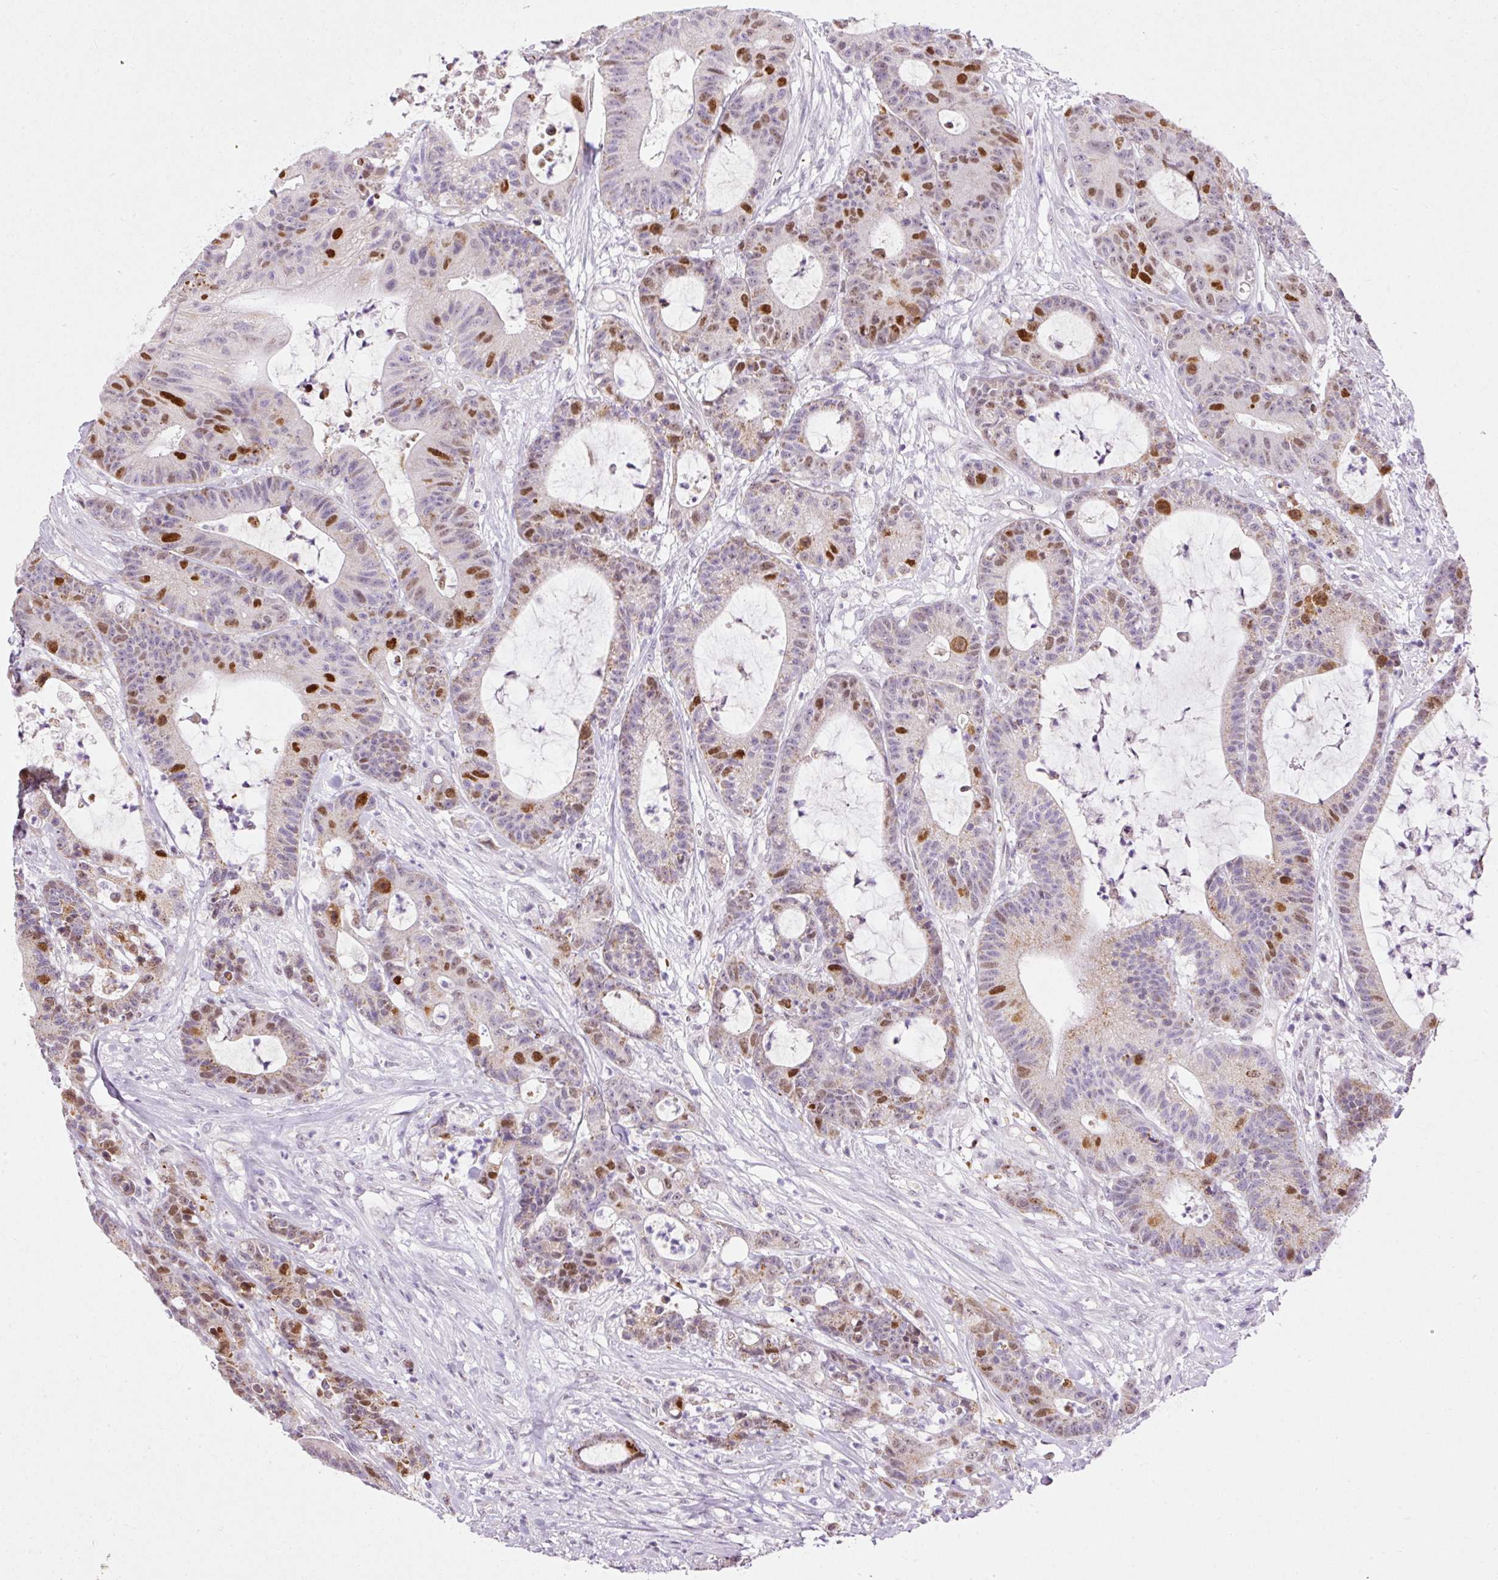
{"staining": {"intensity": "moderate", "quantity": "25%-75%", "location": "cytoplasmic/membranous,nuclear"}, "tissue": "colorectal cancer", "cell_type": "Tumor cells", "image_type": "cancer", "snomed": [{"axis": "morphology", "description": "Adenocarcinoma, NOS"}, {"axis": "topography", "description": "Colon"}], "caption": "Adenocarcinoma (colorectal) stained with immunohistochemistry reveals moderate cytoplasmic/membranous and nuclear staining in approximately 25%-75% of tumor cells.", "gene": "KPNA2", "patient": {"sex": "female", "age": 84}}